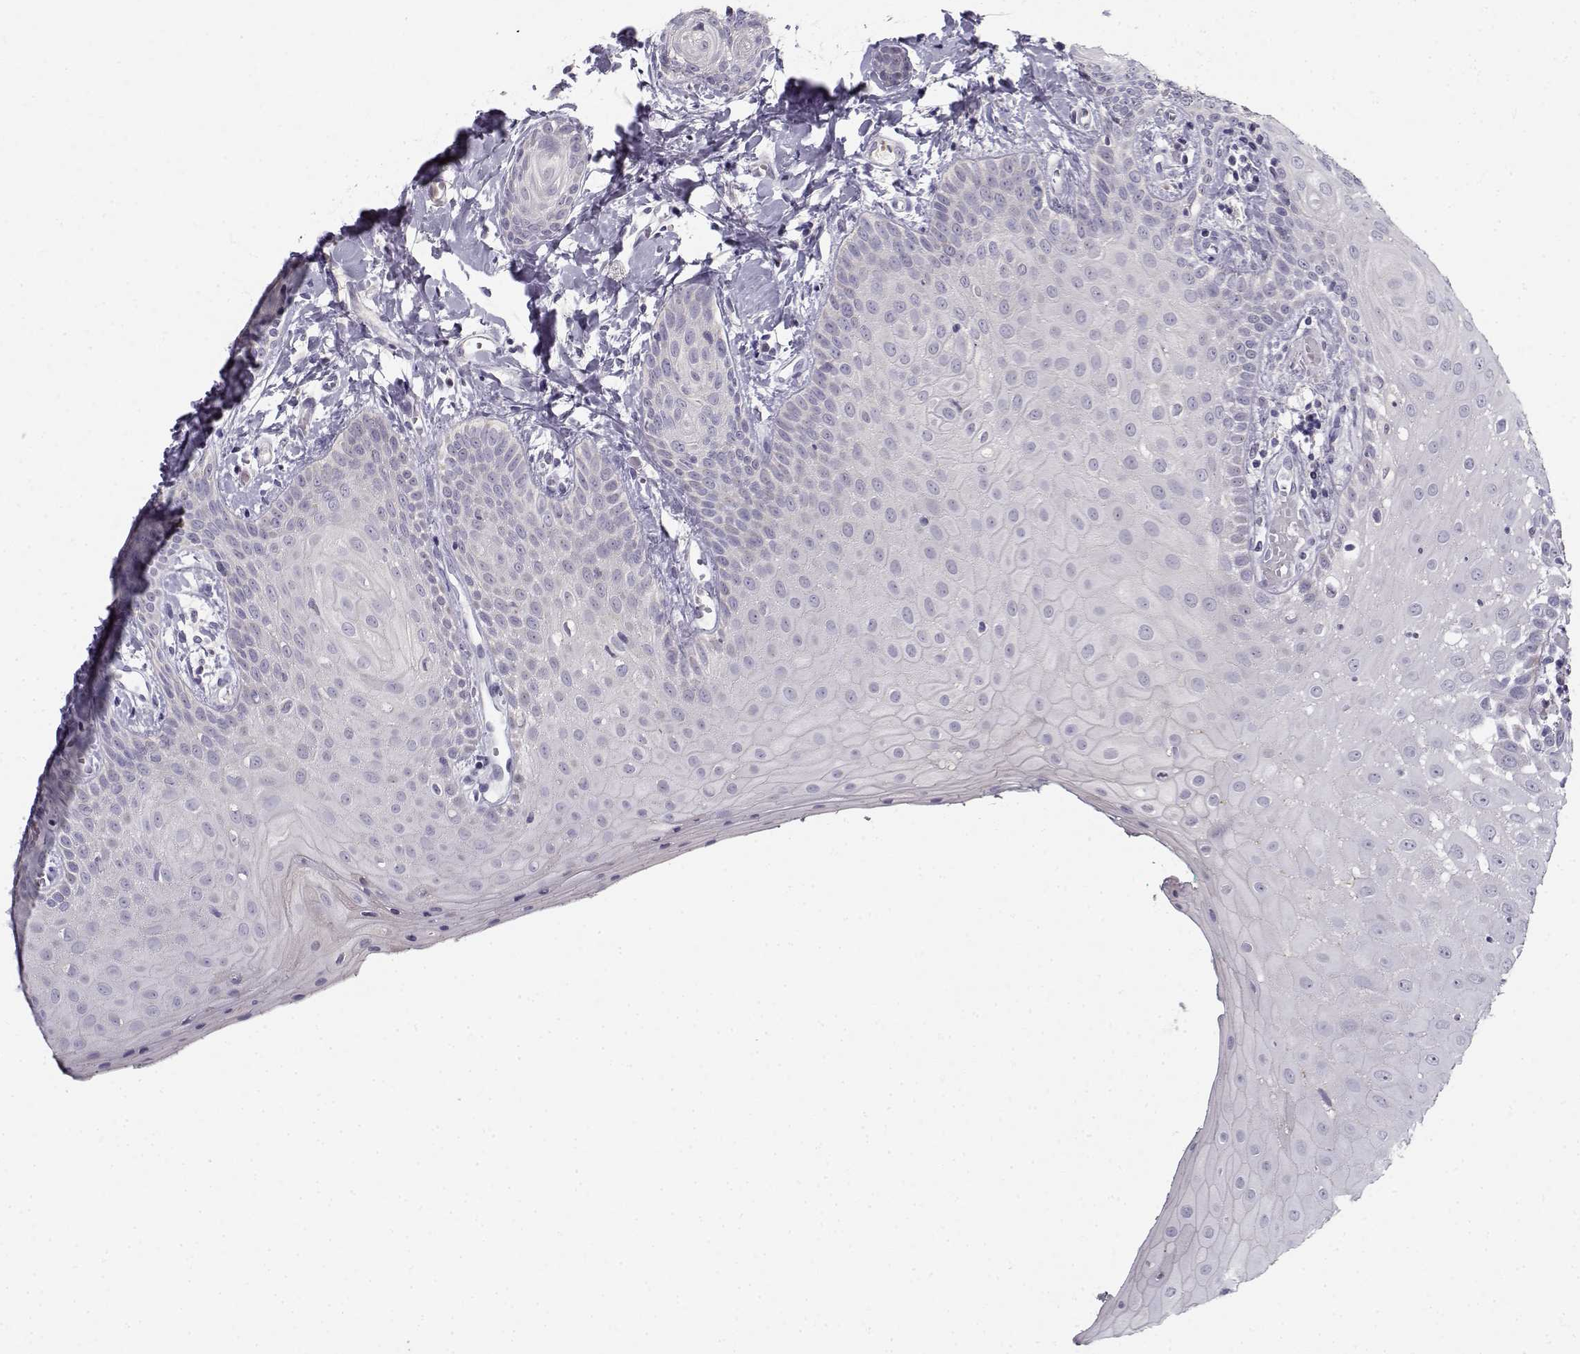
{"staining": {"intensity": "moderate", "quantity": "<25%", "location": "cytoplasmic/membranous"}, "tissue": "head and neck cancer", "cell_type": "Tumor cells", "image_type": "cancer", "snomed": [{"axis": "morphology", "description": "Normal tissue, NOS"}, {"axis": "morphology", "description": "Squamous cell carcinoma, NOS"}, {"axis": "topography", "description": "Oral tissue"}, {"axis": "topography", "description": "Salivary gland"}, {"axis": "topography", "description": "Head-Neck"}], "caption": "Protein staining reveals moderate cytoplasmic/membranous expression in about <25% of tumor cells in squamous cell carcinoma (head and neck).", "gene": "DDX25", "patient": {"sex": "female", "age": 62}}